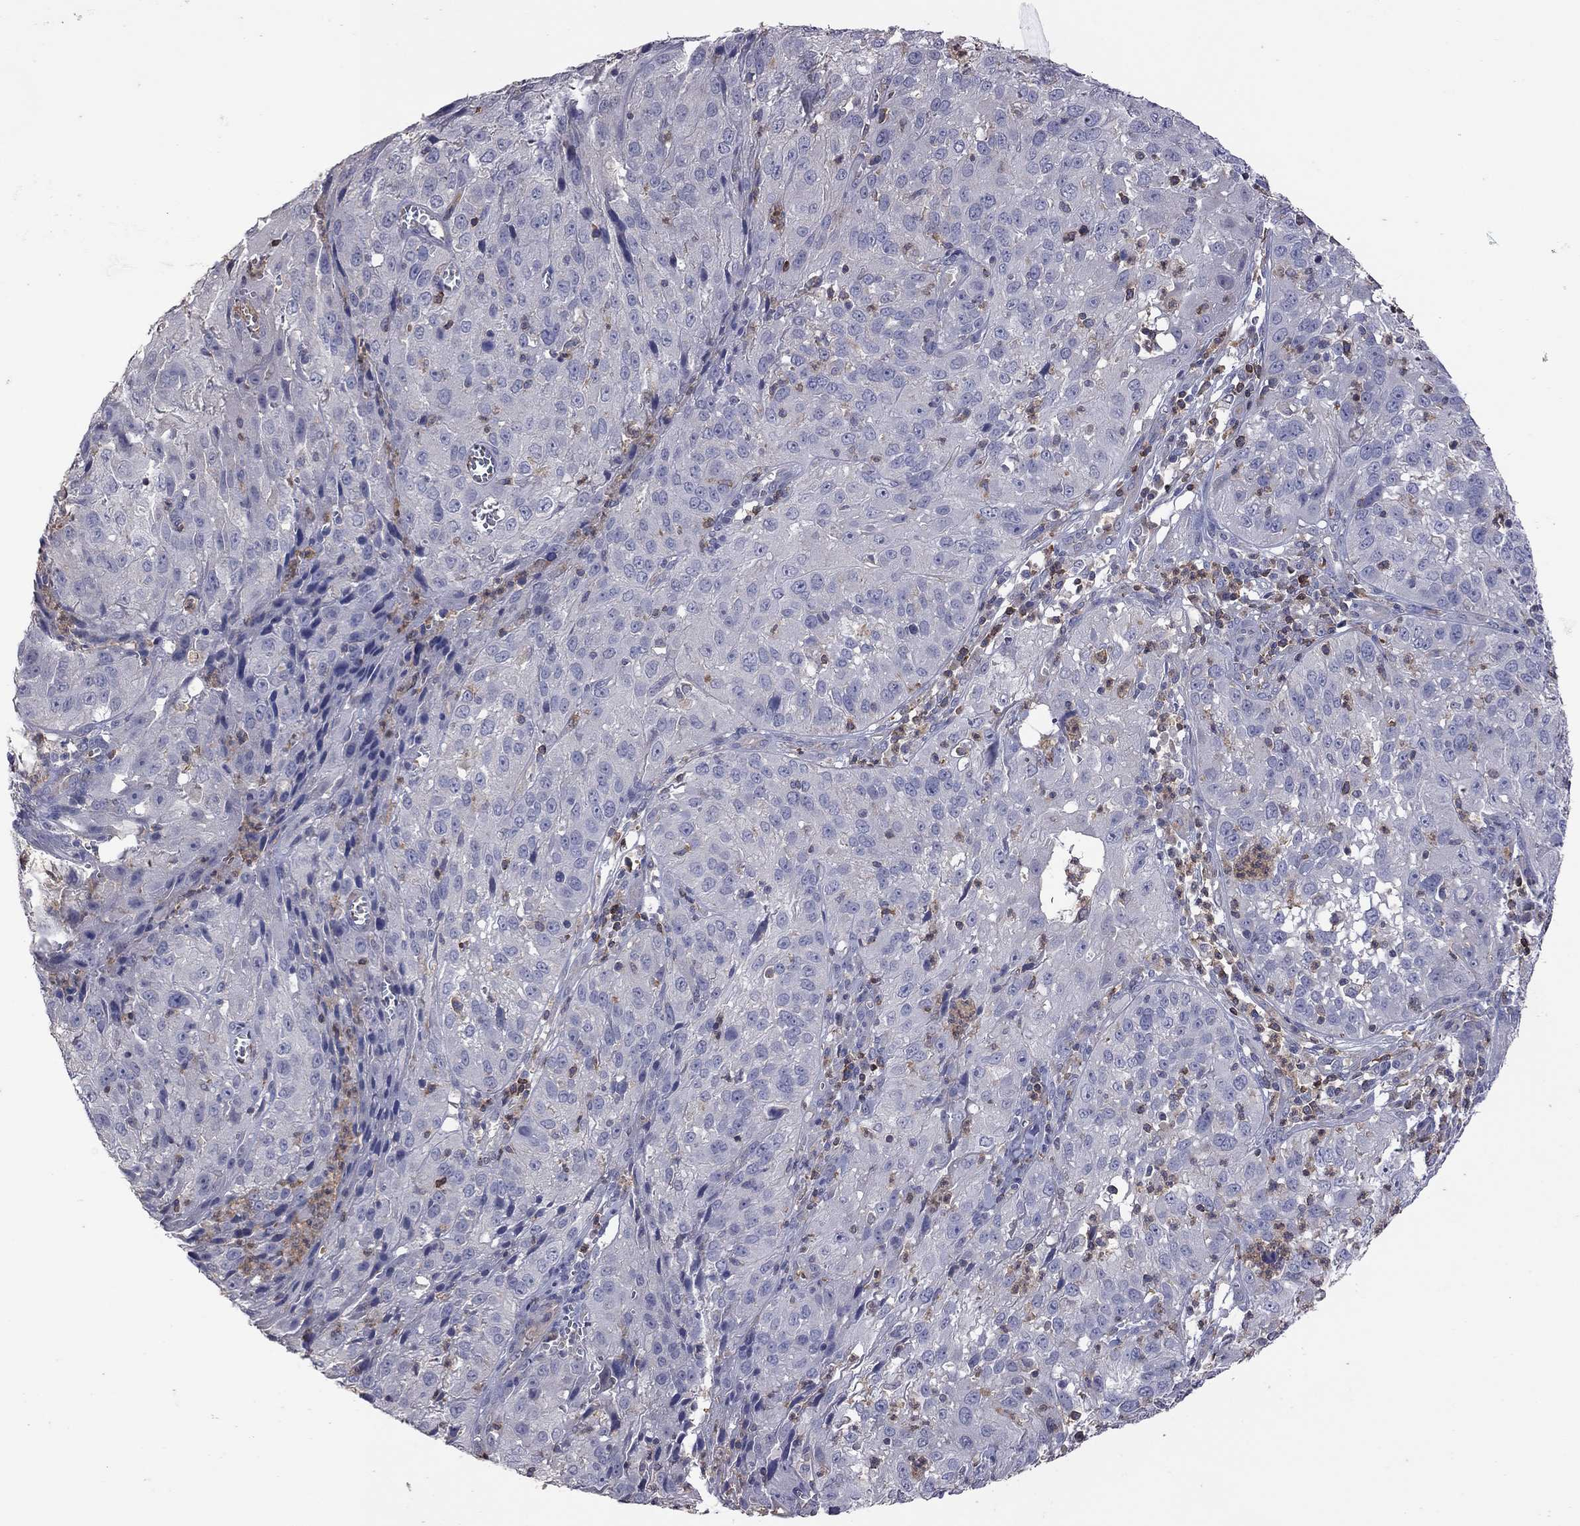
{"staining": {"intensity": "negative", "quantity": "none", "location": "none"}, "tissue": "cervical cancer", "cell_type": "Tumor cells", "image_type": "cancer", "snomed": [{"axis": "morphology", "description": "Squamous cell carcinoma, NOS"}, {"axis": "topography", "description": "Cervix"}], "caption": "IHC image of neoplastic tissue: human cervical cancer (squamous cell carcinoma) stained with DAB (3,3'-diaminobenzidine) exhibits no significant protein expression in tumor cells.", "gene": "IPCEF1", "patient": {"sex": "female", "age": 32}}